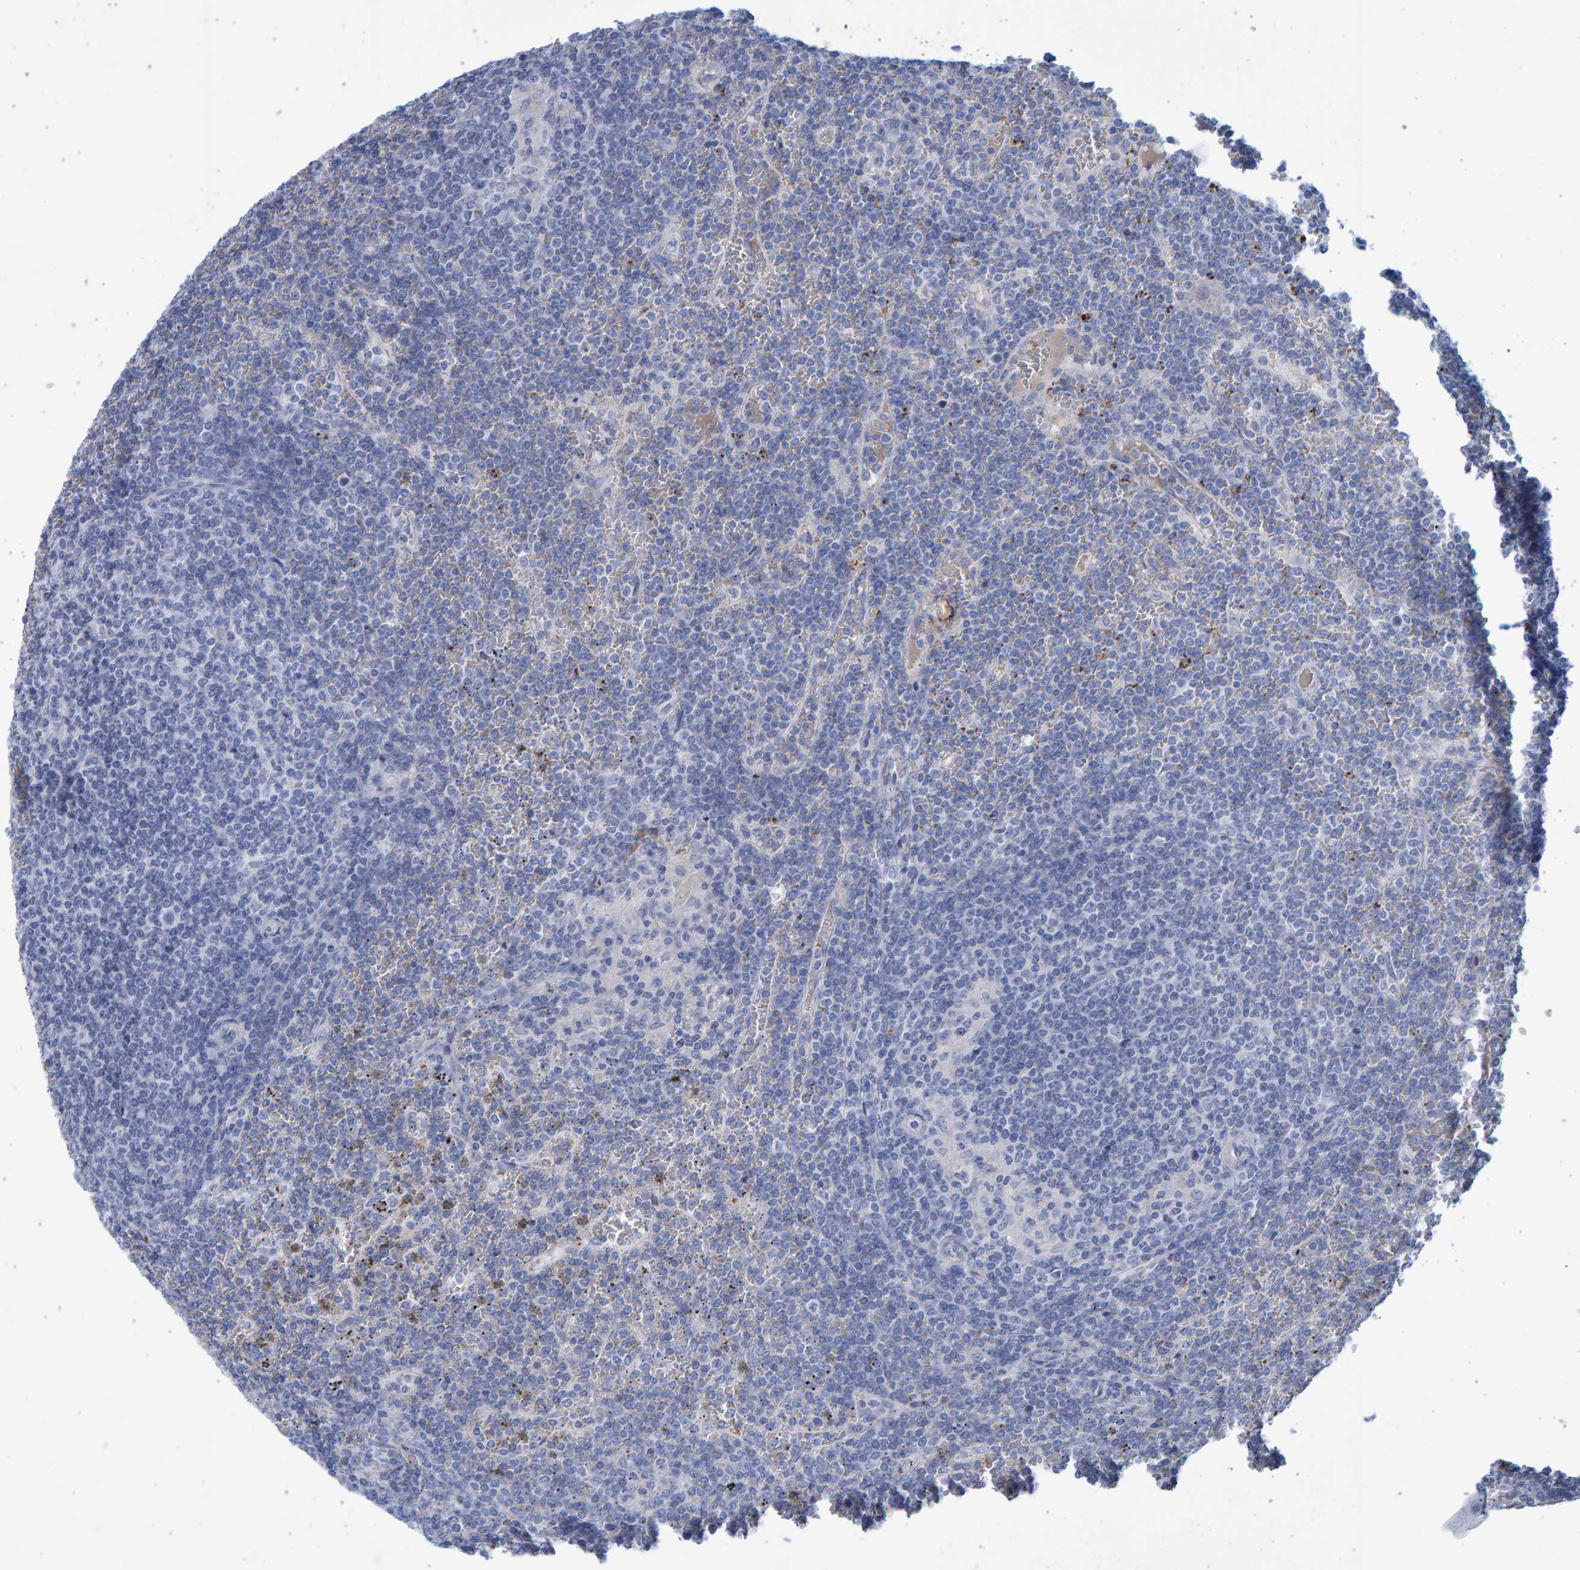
{"staining": {"intensity": "negative", "quantity": "none", "location": "none"}, "tissue": "lymphoma", "cell_type": "Tumor cells", "image_type": "cancer", "snomed": [{"axis": "morphology", "description": "Malignant lymphoma, non-Hodgkin's type, Low grade"}, {"axis": "topography", "description": "Spleen"}], "caption": "Tumor cells are negative for brown protein staining in malignant lymphoma, non-Hodgkin's type (low-grade).", "gene": "SLC34A3", "patient": {"sex": "female", "age": 19}}